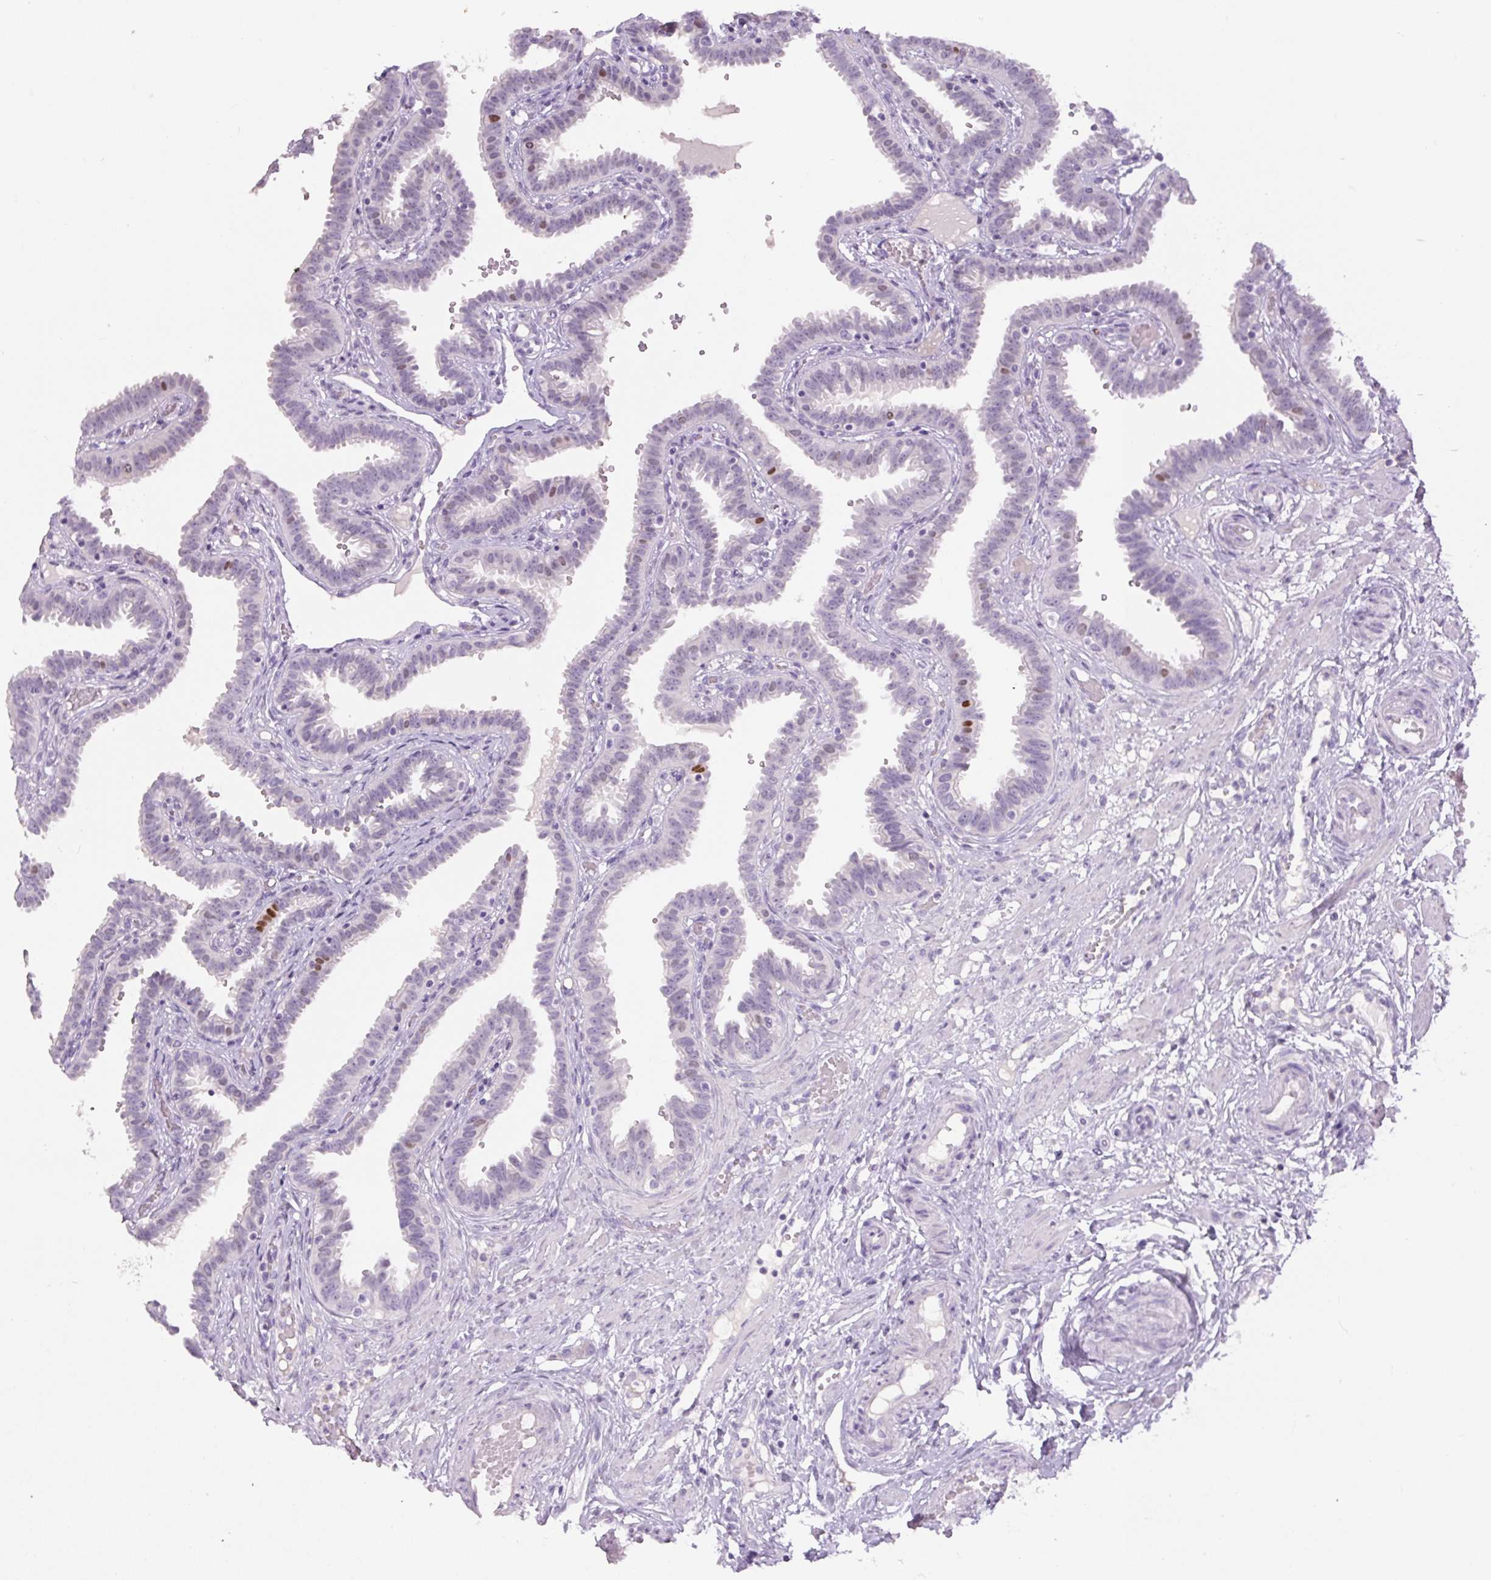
{"staining": {"intensity": "moderate", "quantity": "<25%", "location": "nuclear"}, "tissue": "fallopian tube", "cell_type": "Glandular cells", "image_type": "normal", "snomed": [{"axis": "morphology", "description": "Normal tissue, NOS"}, {"axis": "topography", "description": "Fallopian tube"}], "caption": "Protein staining by immunohistochemistry (IHC) exhibits moderate nuclear staining in about <25% of glandular cells in benign fallopian tube.", "gene": "SIX1", "patient": {"sex": "female", "age": 37}}